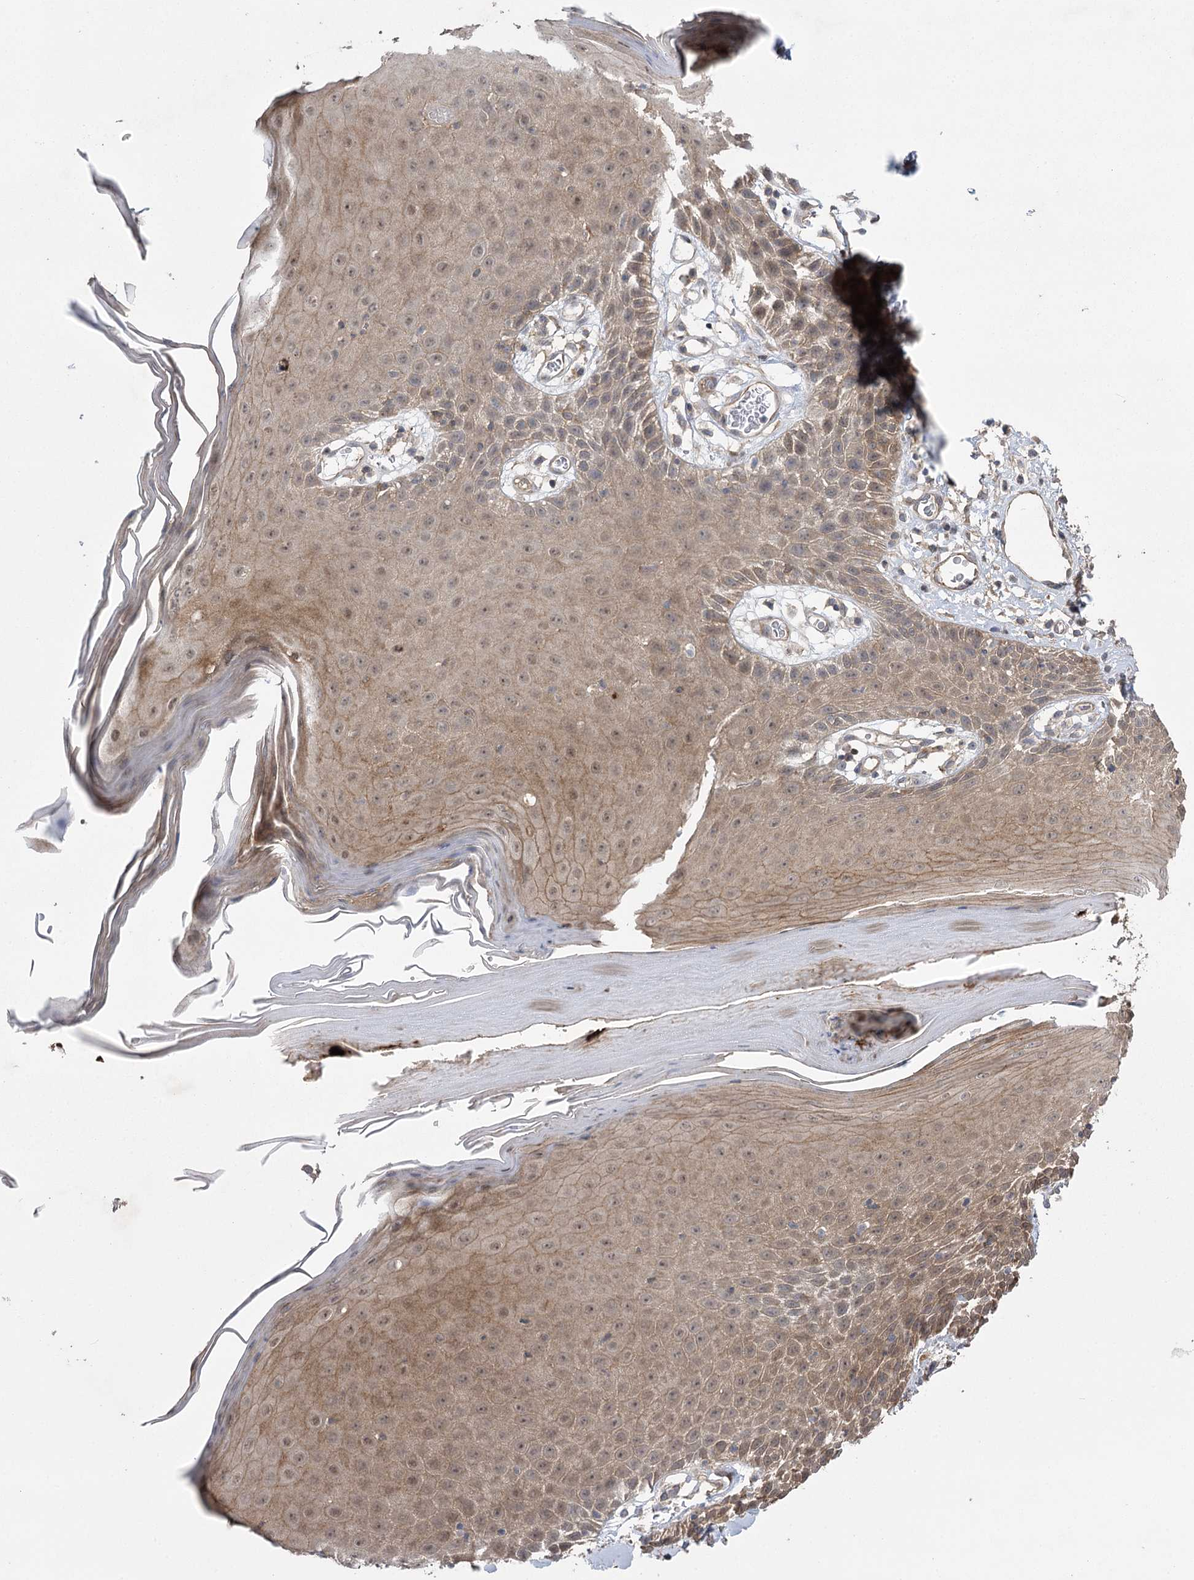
{"staining": {"intensity": "moderate", "quantity": ">75%", "location": "cytoplasmic/membranous,nuclear"}, "tissue": "skin", "cell_type": "Epidermal cells", "image_type": "normal", "snomed": [{"axis": "morphology", "description": "Normal tissue, NOS"}, {"axis": "topography", "description": "Vulva"}], "caption": "Protein expression analysis of normal skin reveals moderate cytoplasmic/membranous,nuclear positivity in about >75% of epidermal cells. The protein of interest is shown in brown color, while the nuclei are stained blue.", "gene": "KCNN2", "patient": {"sex": "female", "age": 68}}